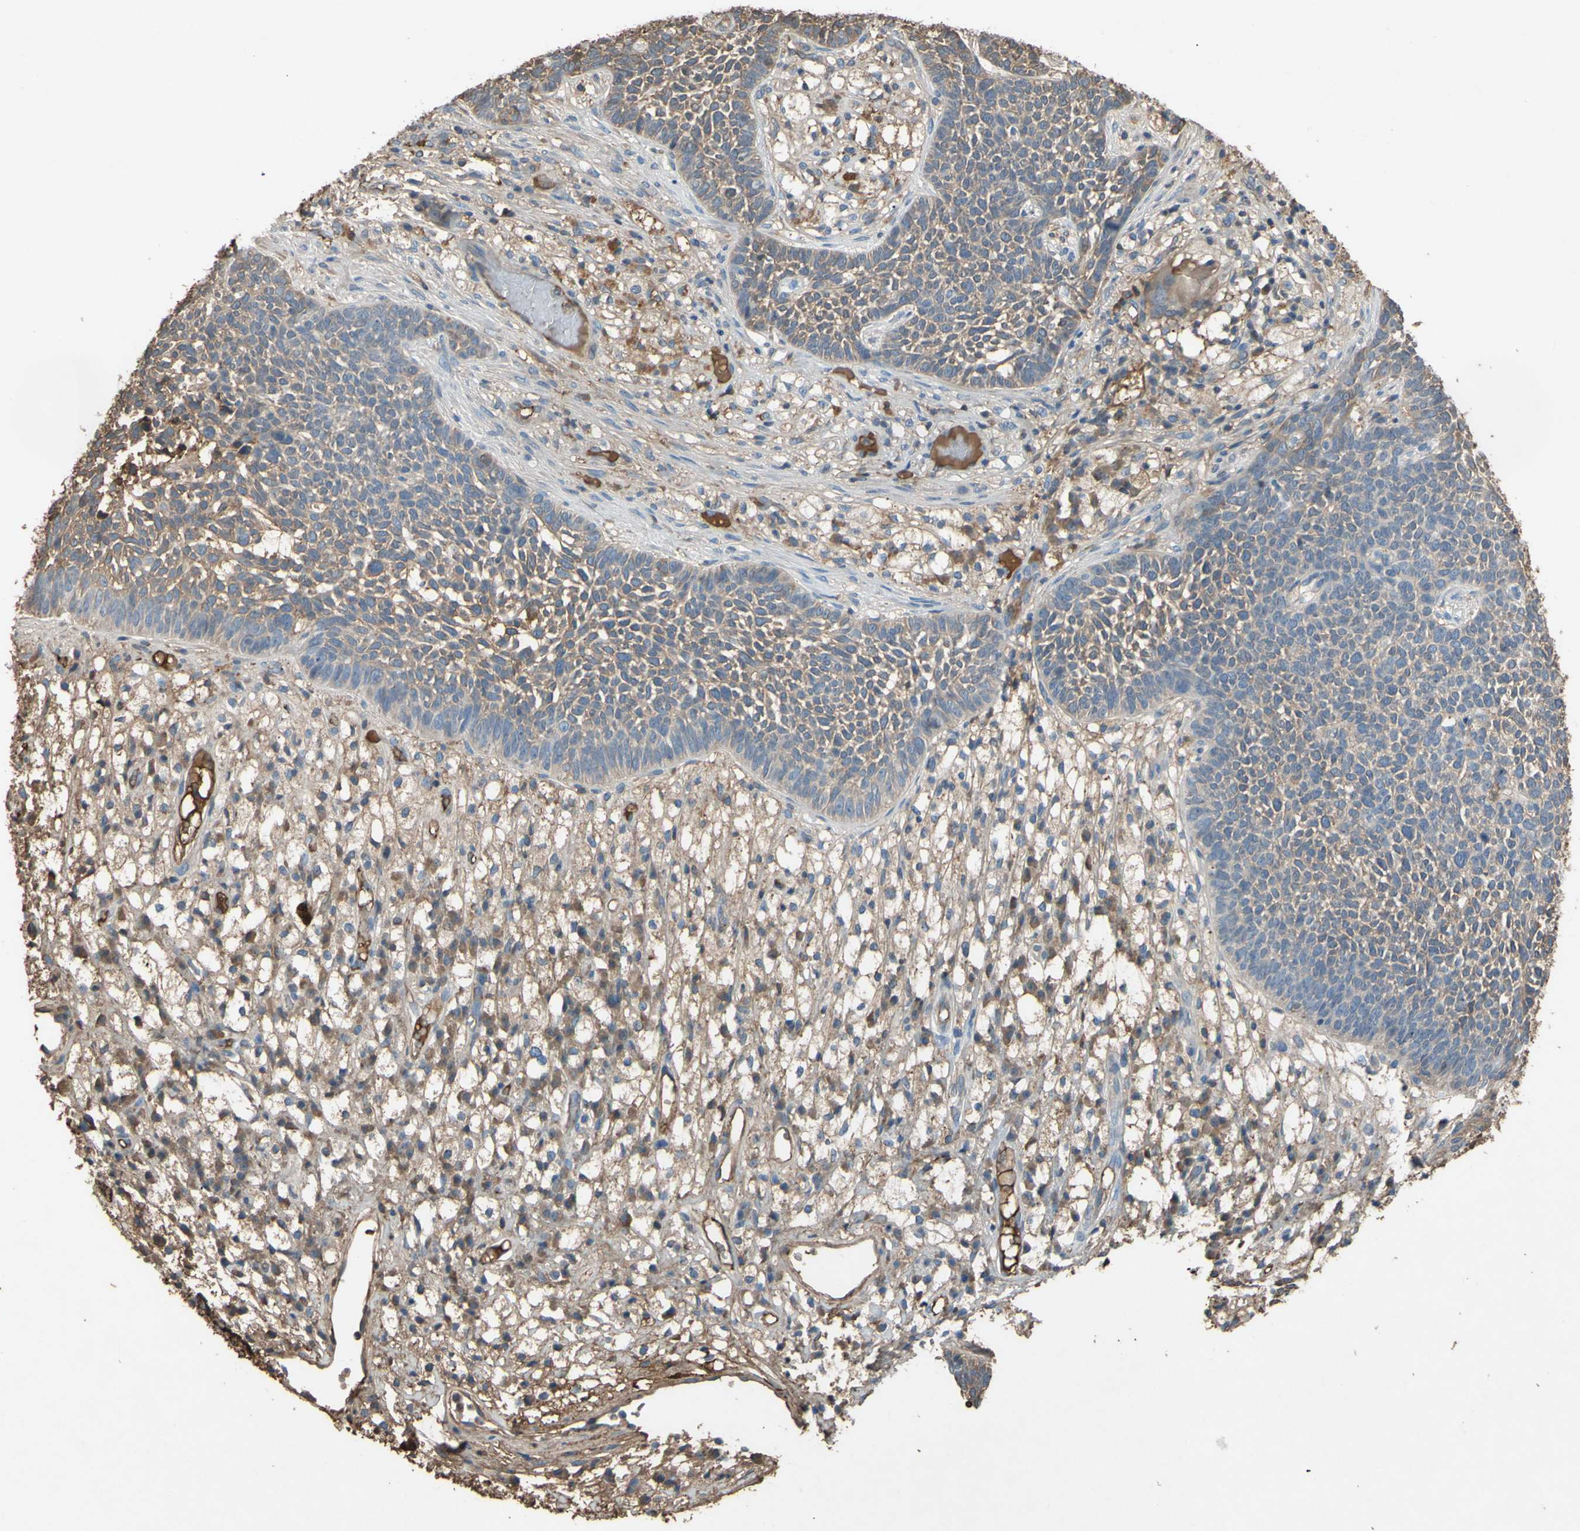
{"staining": {"intensity": "moderate", "quantity": "25%-75%", "location": "cytoplasmic/membranous"}, "tissue": "skin cancer", "cell_type": "Tumor cells", "image_type": "cancer", "snomed": [{"axis": "morphology", "description": "Basal cell carcinoma"}, {"axis": "topography", "description": "Skin"}], "caption": "This is an image of immunohistochemistry staining of basal cell carcinoma (skin), which shows moderate expression in the cytoplasmic/membranous of tumor cells.", "gene": "PTGDS", "patient": {"sex": "female", "age": 84}}